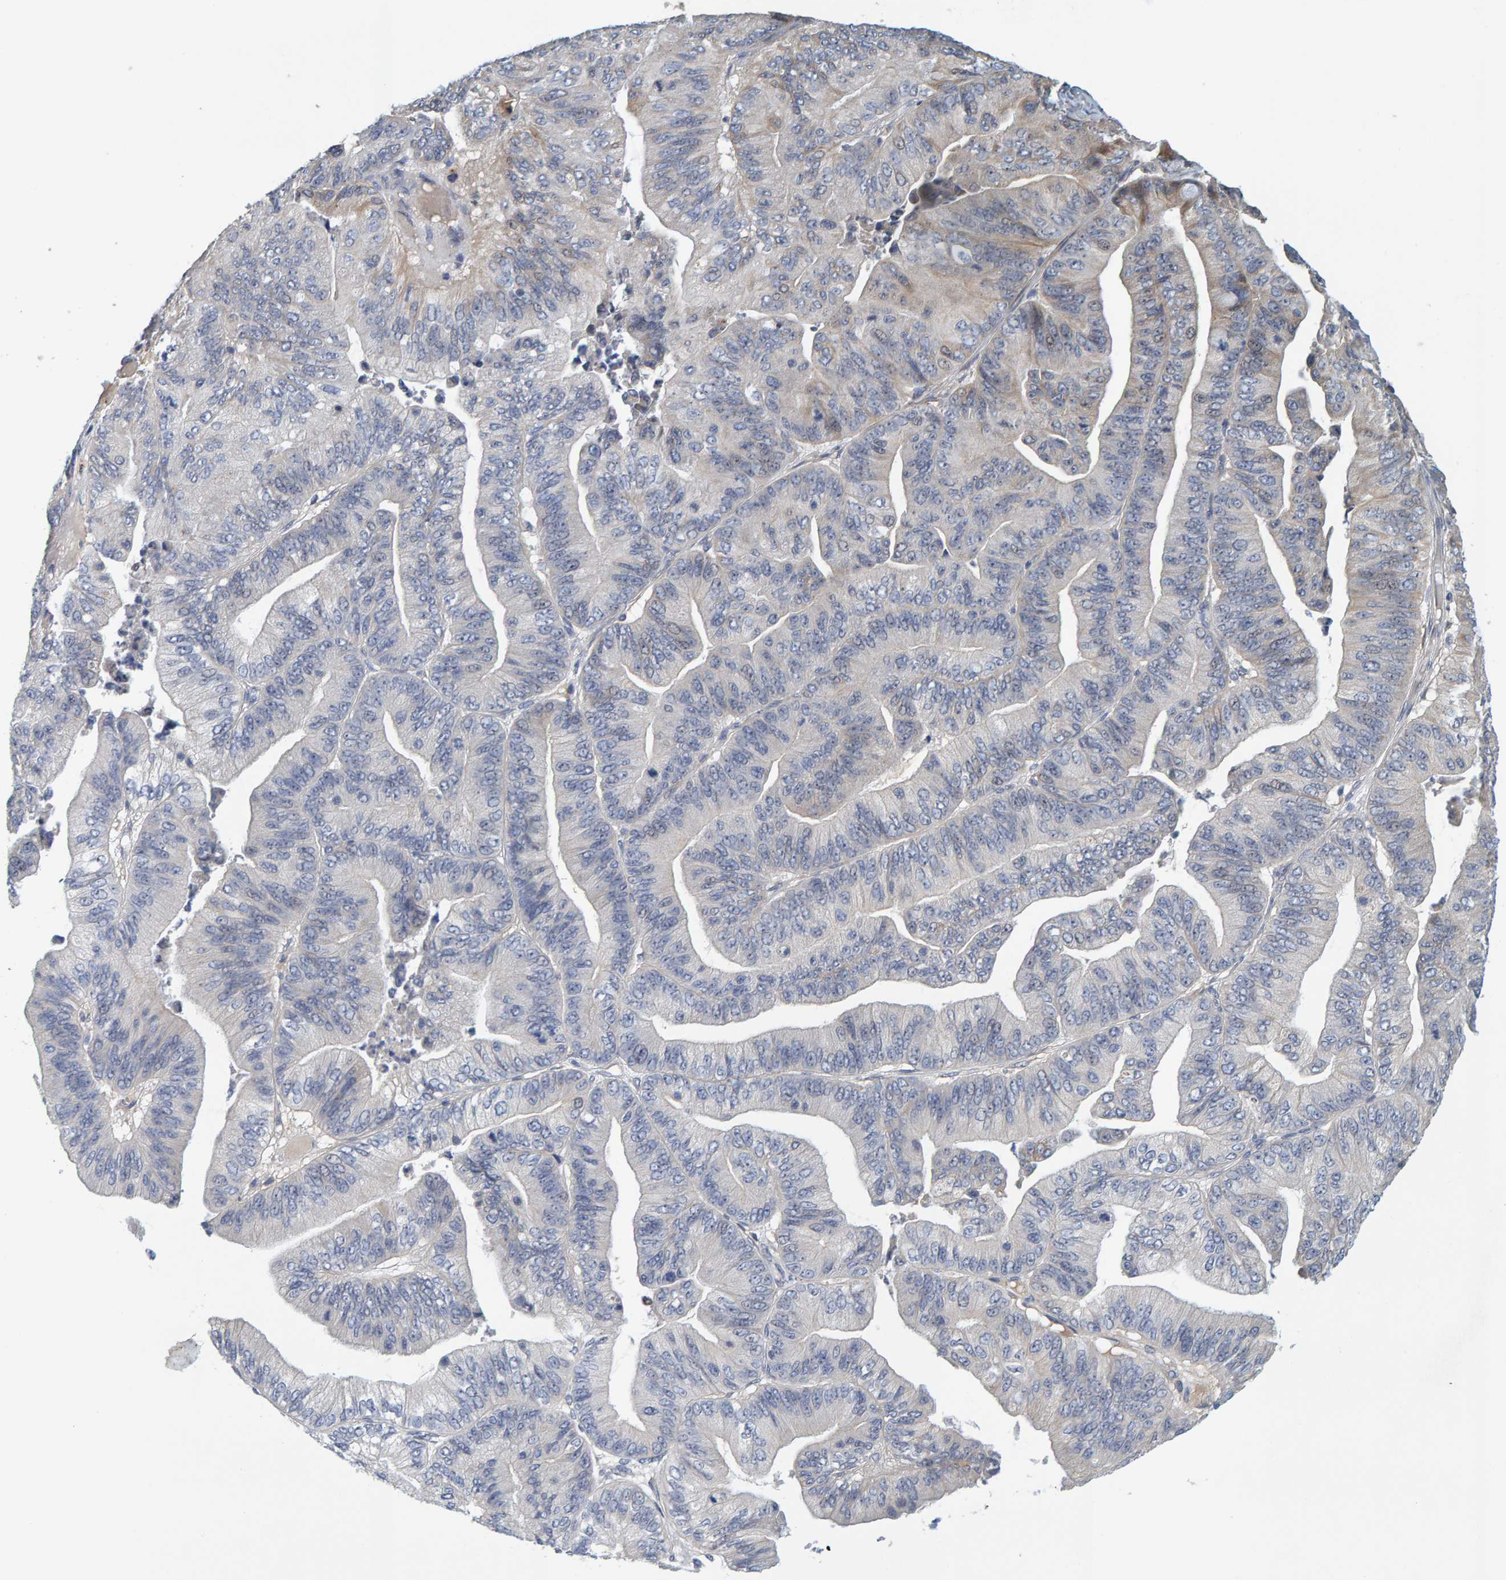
{"staining": {"intensity": "moderate", "quantity": "<25%", "location": "cytoplasmic/membranous,nuclear"}, "tissue": "ovarian cancer", "cell_type": "Tumor cells", "image_type": "cancer", "snomed": [{"axis": "morphology", "description": "Cystadenocarcinoma, mucinous, NOS"}, {"axis": "topography", "description": "Ovary"}], "caption": "IHC image of human mucinous cystadenocarcinoma (ovarian) stained for a protein (brown), which exhibits low levels of moderate cytoplasmic/membranous and nuclear staining in about <25% of tumor cells.", "gene": "ZNF77", "patient": {"sex": "female", "age": 61}}